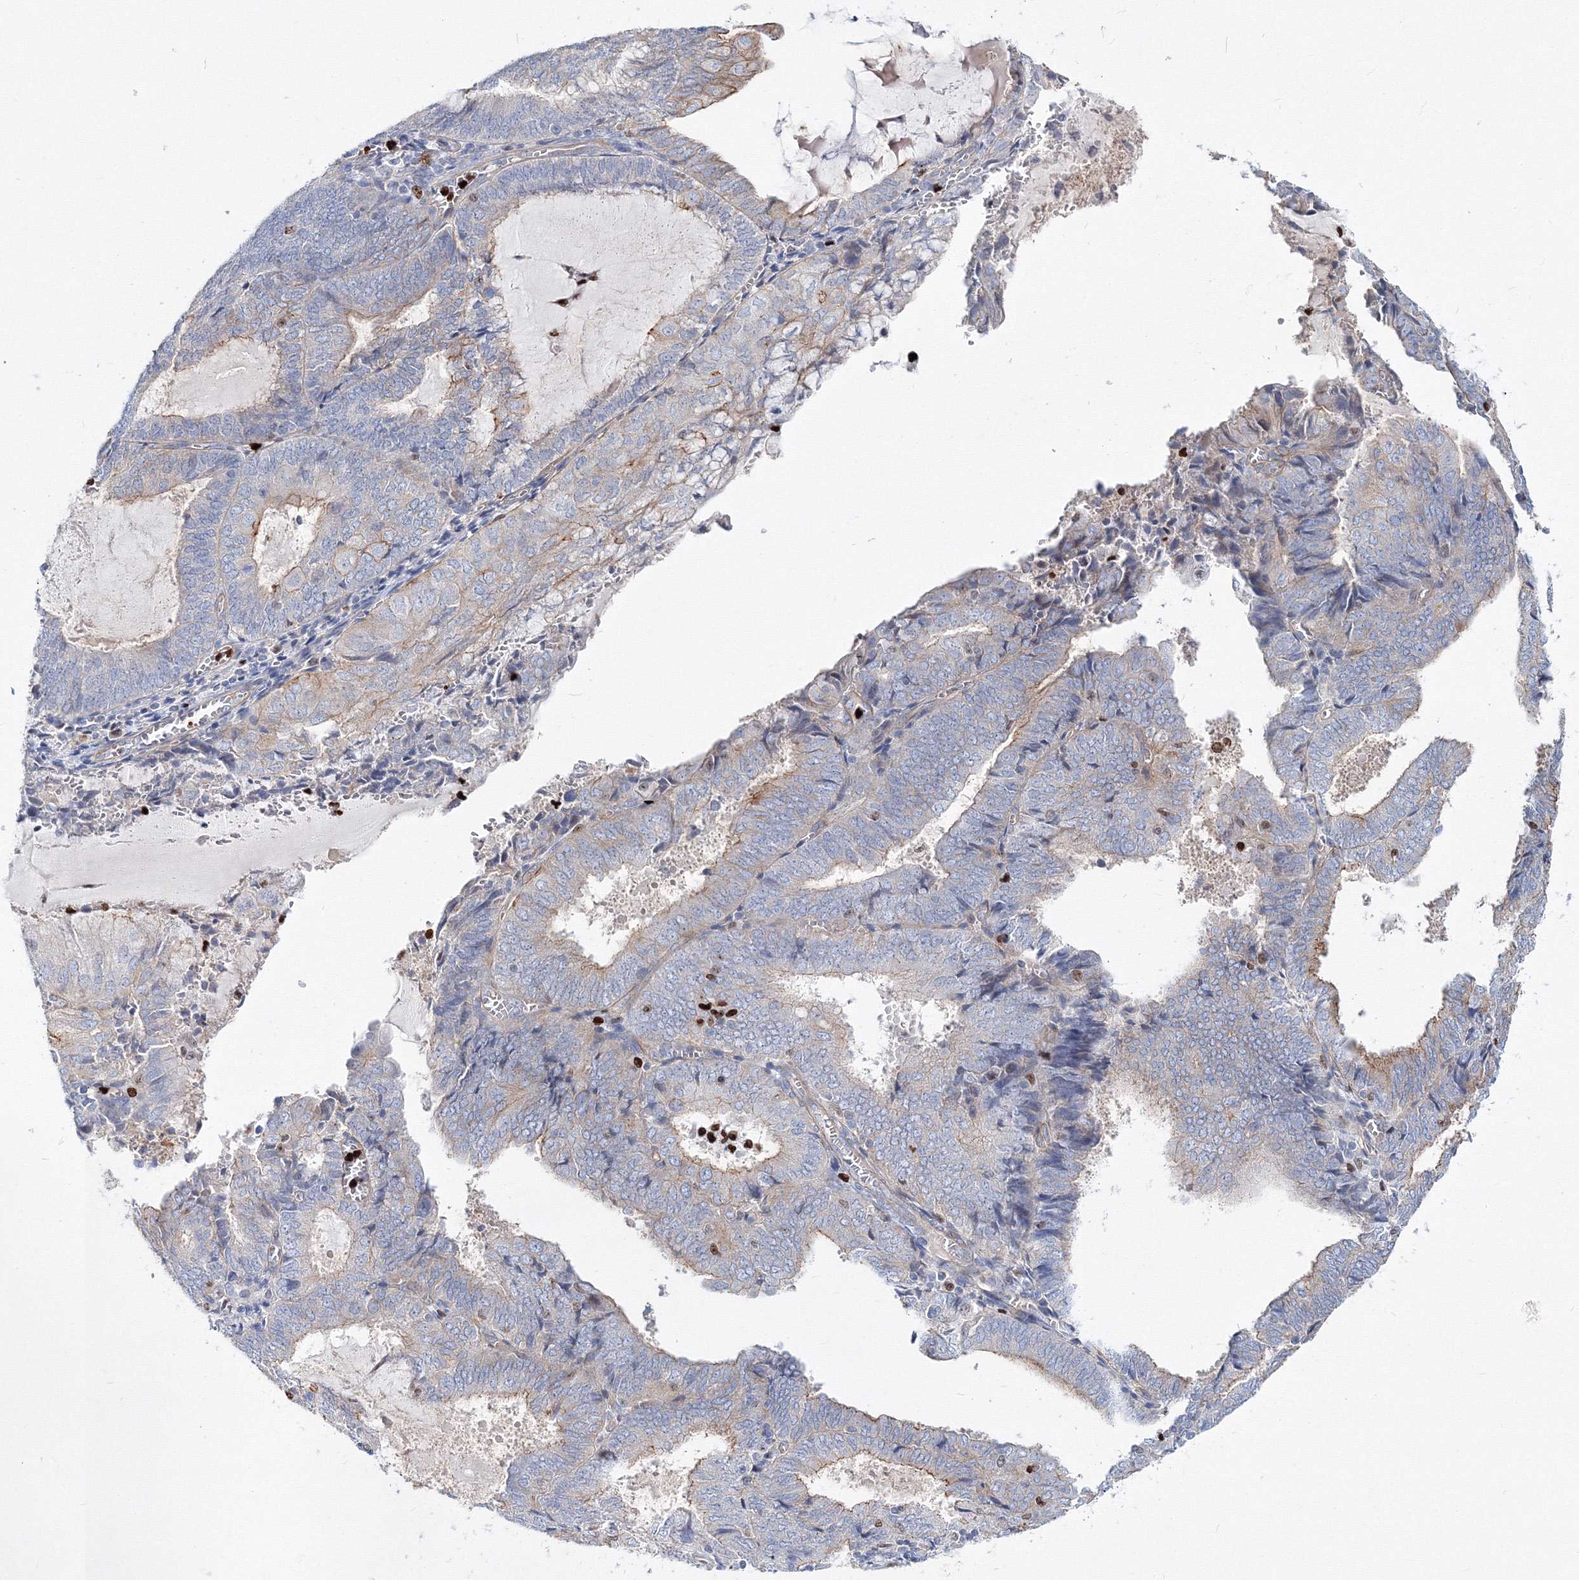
{"staining": {"intensity": "moderate", "quantity": "<25%", "location": "cytoplasmic/membranous"}, "tissue": "endometrial cancer", "cell_type": "Tumor cells", "image_type": "cancer", "snomed": [{"axis": "morphology", "description": "Adenocarcinoma, NOS"}, {"axis": "topography", "description": "Endometrium"}], "caption": "Immunohistochemistry (DAB (3,3'-diaminobenzidine)) staining of adenocarcinoma (endometrial) demonstrates moderate cytoplasmic/membranous protein staining in approximately <25% of tumor cells. The protein is shown in brown color, while the nuclei are stained blue.", "gene": "C11orf52", "patient": {"sex": "female", "age": 81}}